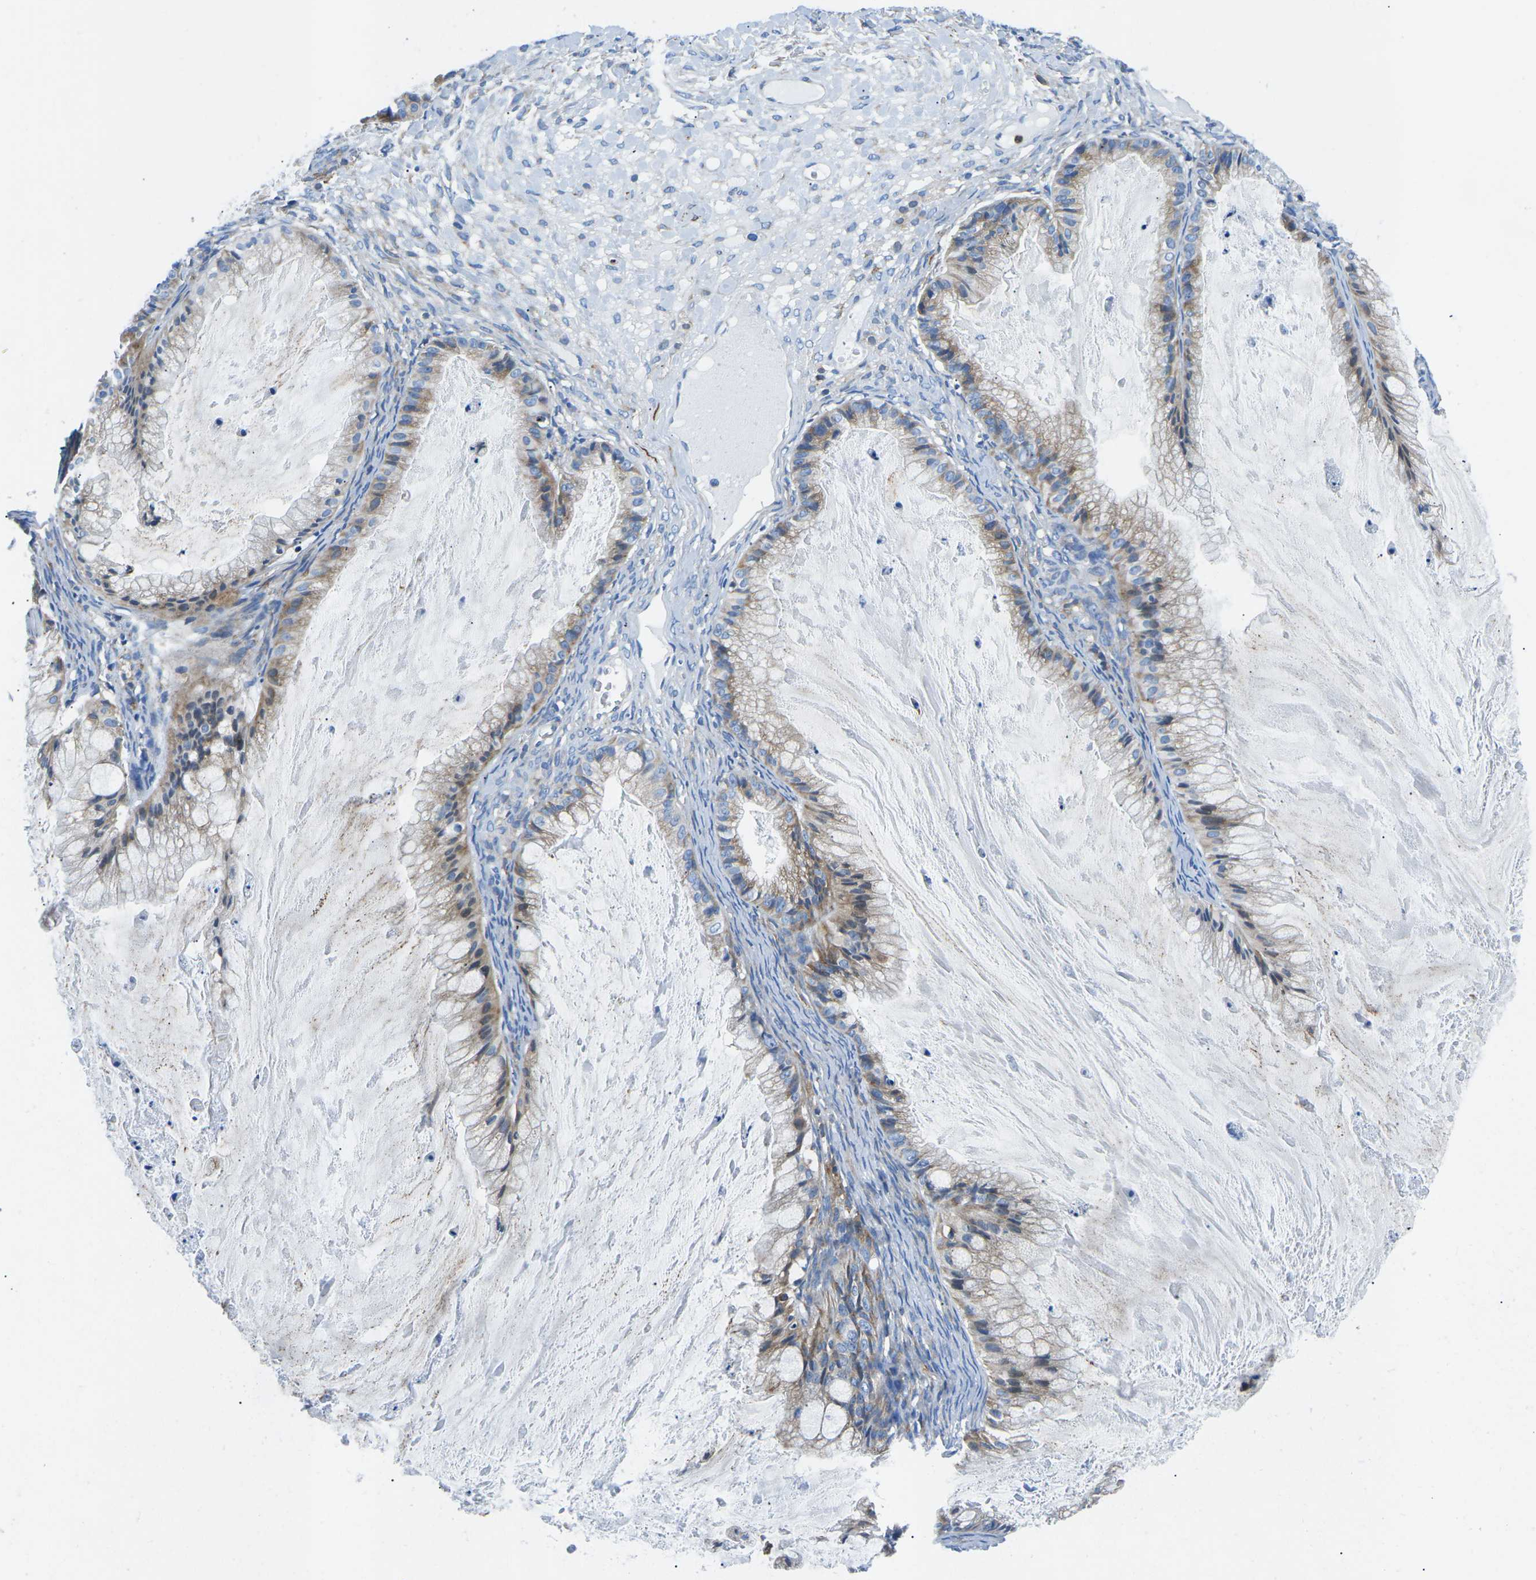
{"staining": {"intensity": "weak", "quantity": "<25%", "location": "cytoplasmic/membranous"}, "tissue": "ovarian cancer", "cell_type": "Tumor cells", "image_type": "cancer", "snomed": [{"axis": "morphology", "description": "Cystadenocarcinoma, mucinous, NOS"}, {"axis": "topography", "description": "Ovary"}], "caption": "The immunohistochemistry (IHC) image has no significant staining in tumor cells of ovarian mucinous cystadenocarcinoma tissue. (DAB immunohistochemistry with hematoxylin counter stain).", "gene": "MC4R", "patient": {"sex": "female", "age": 57}}